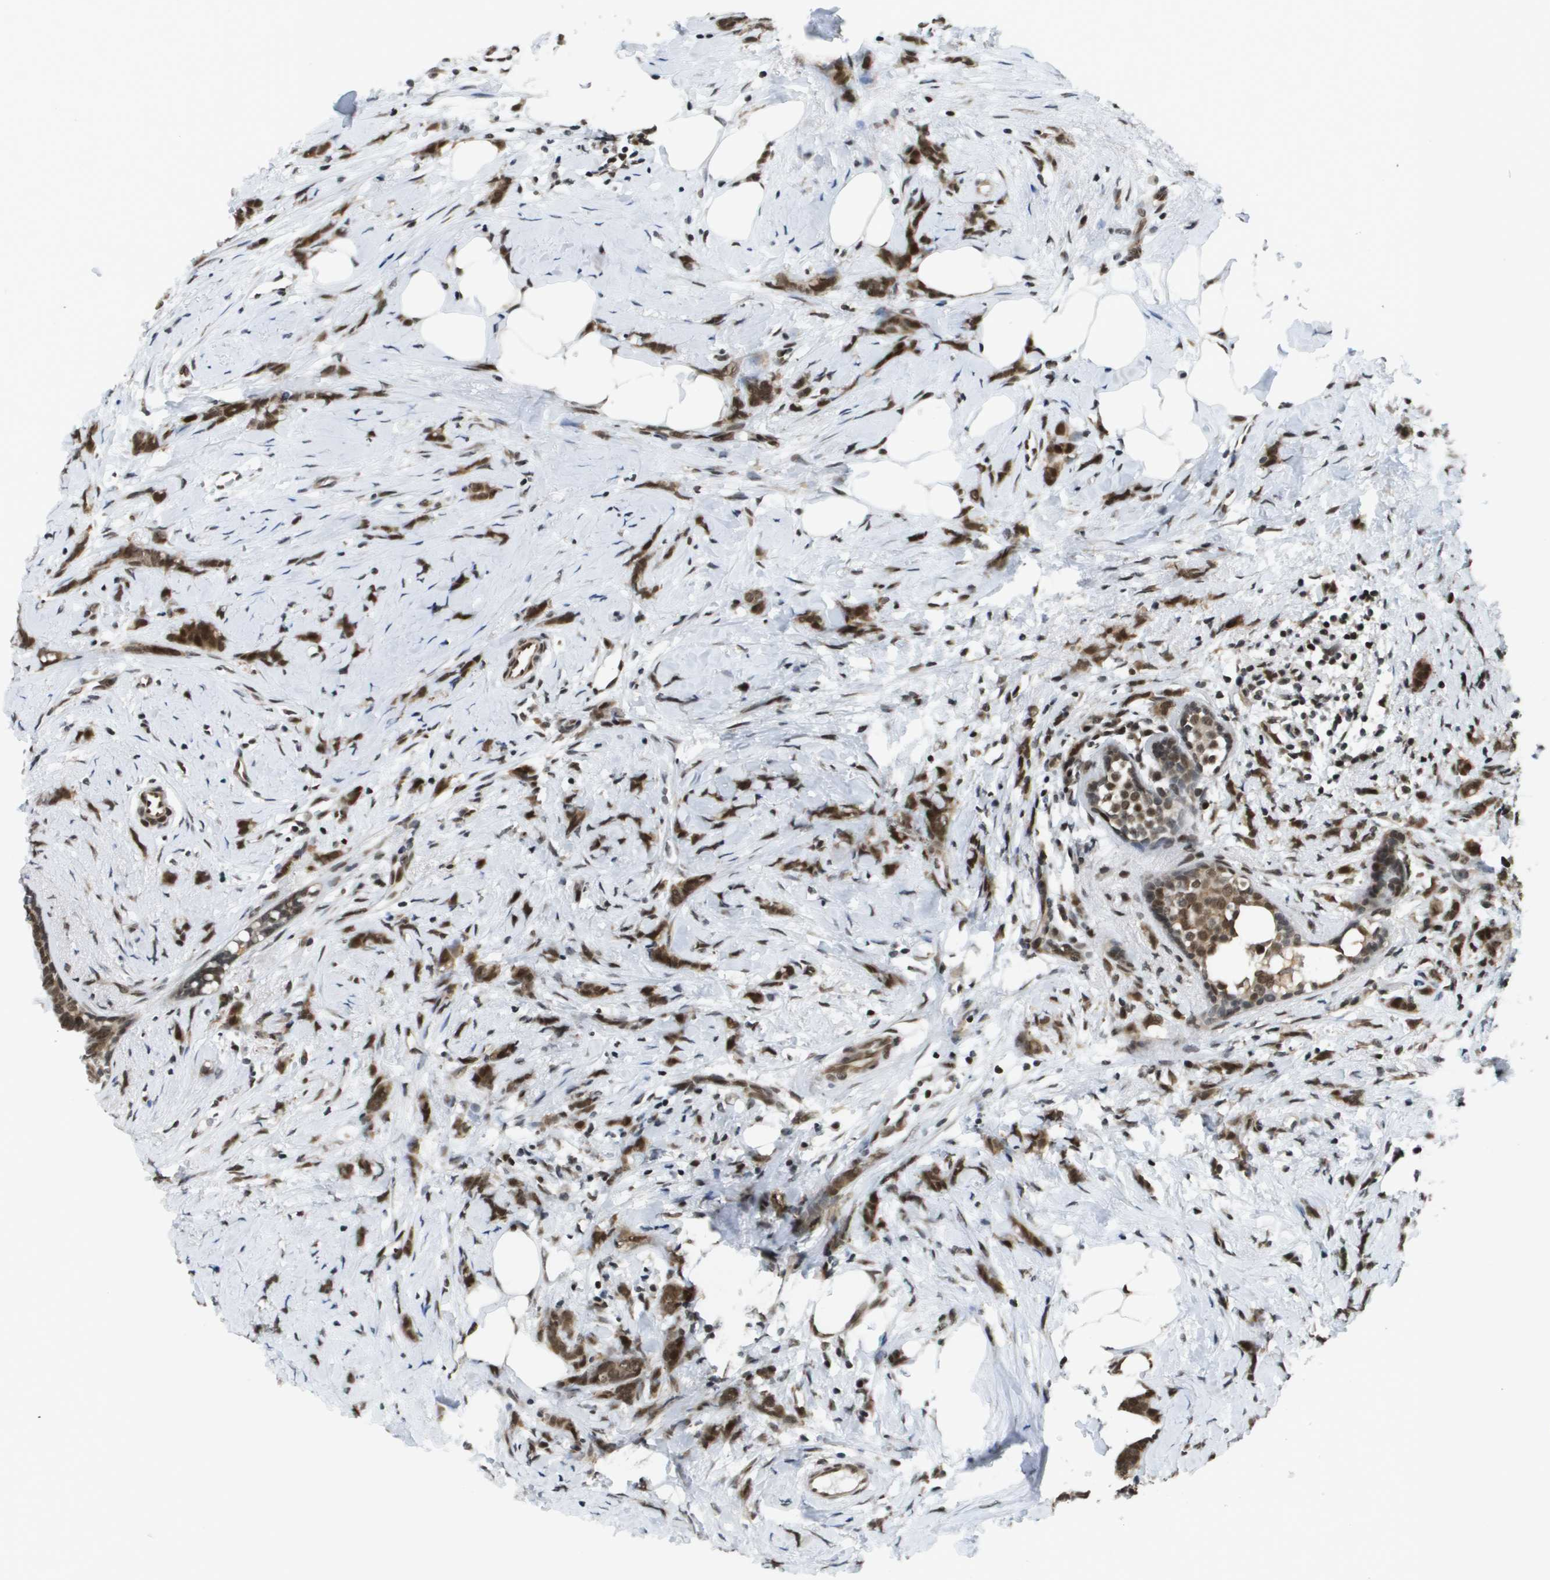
{"staining": {"intensity": "strong", "quantity": ">75%", "location": "cytoplasmic/membranous,nuclear"}, "tissue": "breast cancer", "cell_type": "Tumor cells", "image_type": "cancer", "snomed": [{"axis": "morphology", "description": "Lobular carcinoma, in situ"}, {"axis": "morphology", "description": "Lobular carcinoma"}, {"axis": "topography", "description": "Breast"}], "caption": "There is high levels of strong cytoplasmic/membranous and nuclear expression in tumor cells of breast lobular carcinoma in situ, as demonstrated by immunohistochemical staining (brown color).", "gene": "RECQL4", "patient": {"sex": "female", "age": 41}}